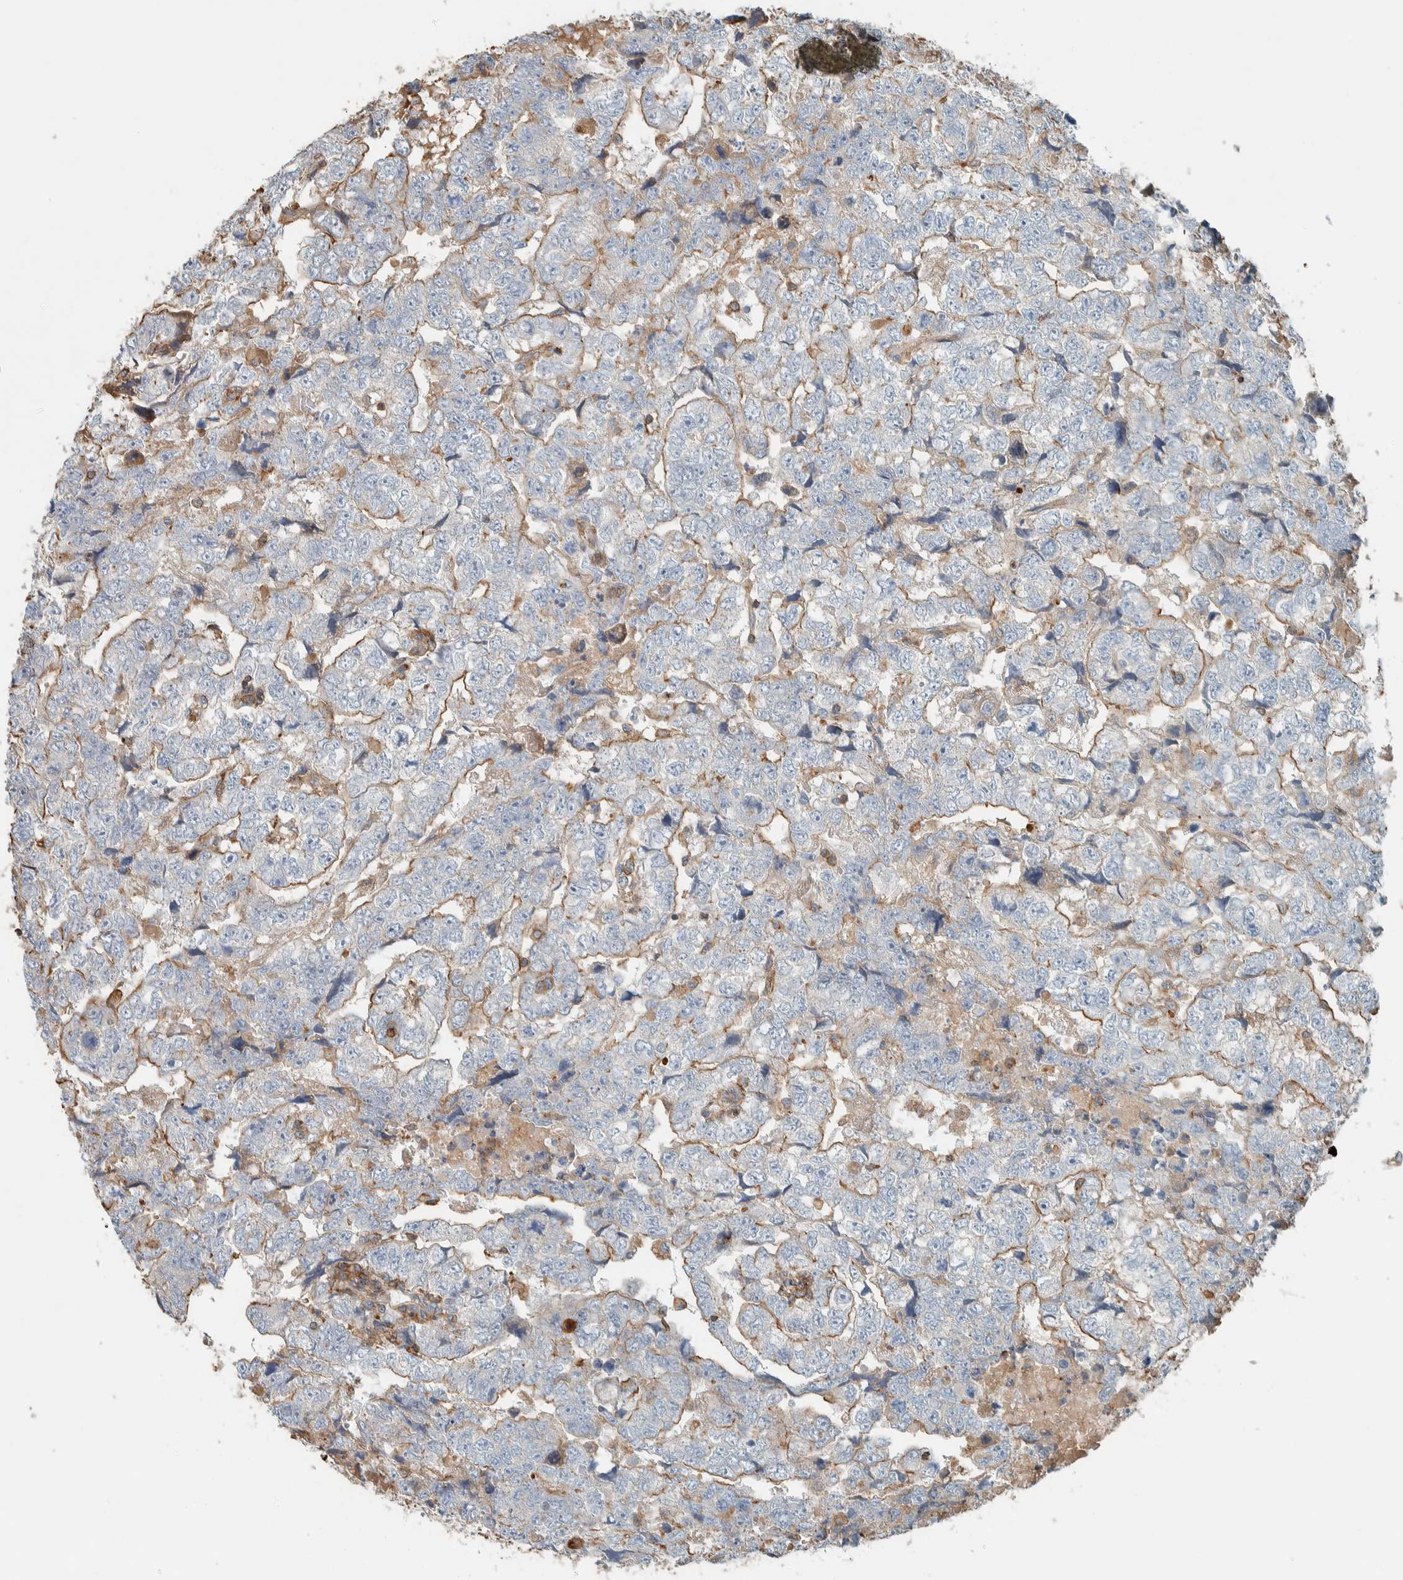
{"staining": {"intensity": "moderate", "quantity": "25%-75%", "location": "cytoplasmic/membranous"}, "tissue": "testis cancer", "cell_type": "Tumor cells", "image_type": "cancer", "snomed": [{"axis": "morphology", "description": "Carcinoma, Embryonal, NOS"}, {"axis": "topography", "description": "Testis"}], "caption": "Testis cancer was stained to show a protein in brown. There is medium levels of moderate cytoplasmic/membranous positivity in about 25%-75% of tumor cells.", "gene": "CTBP2", "patient": {"sex": "male", "age": 36}}